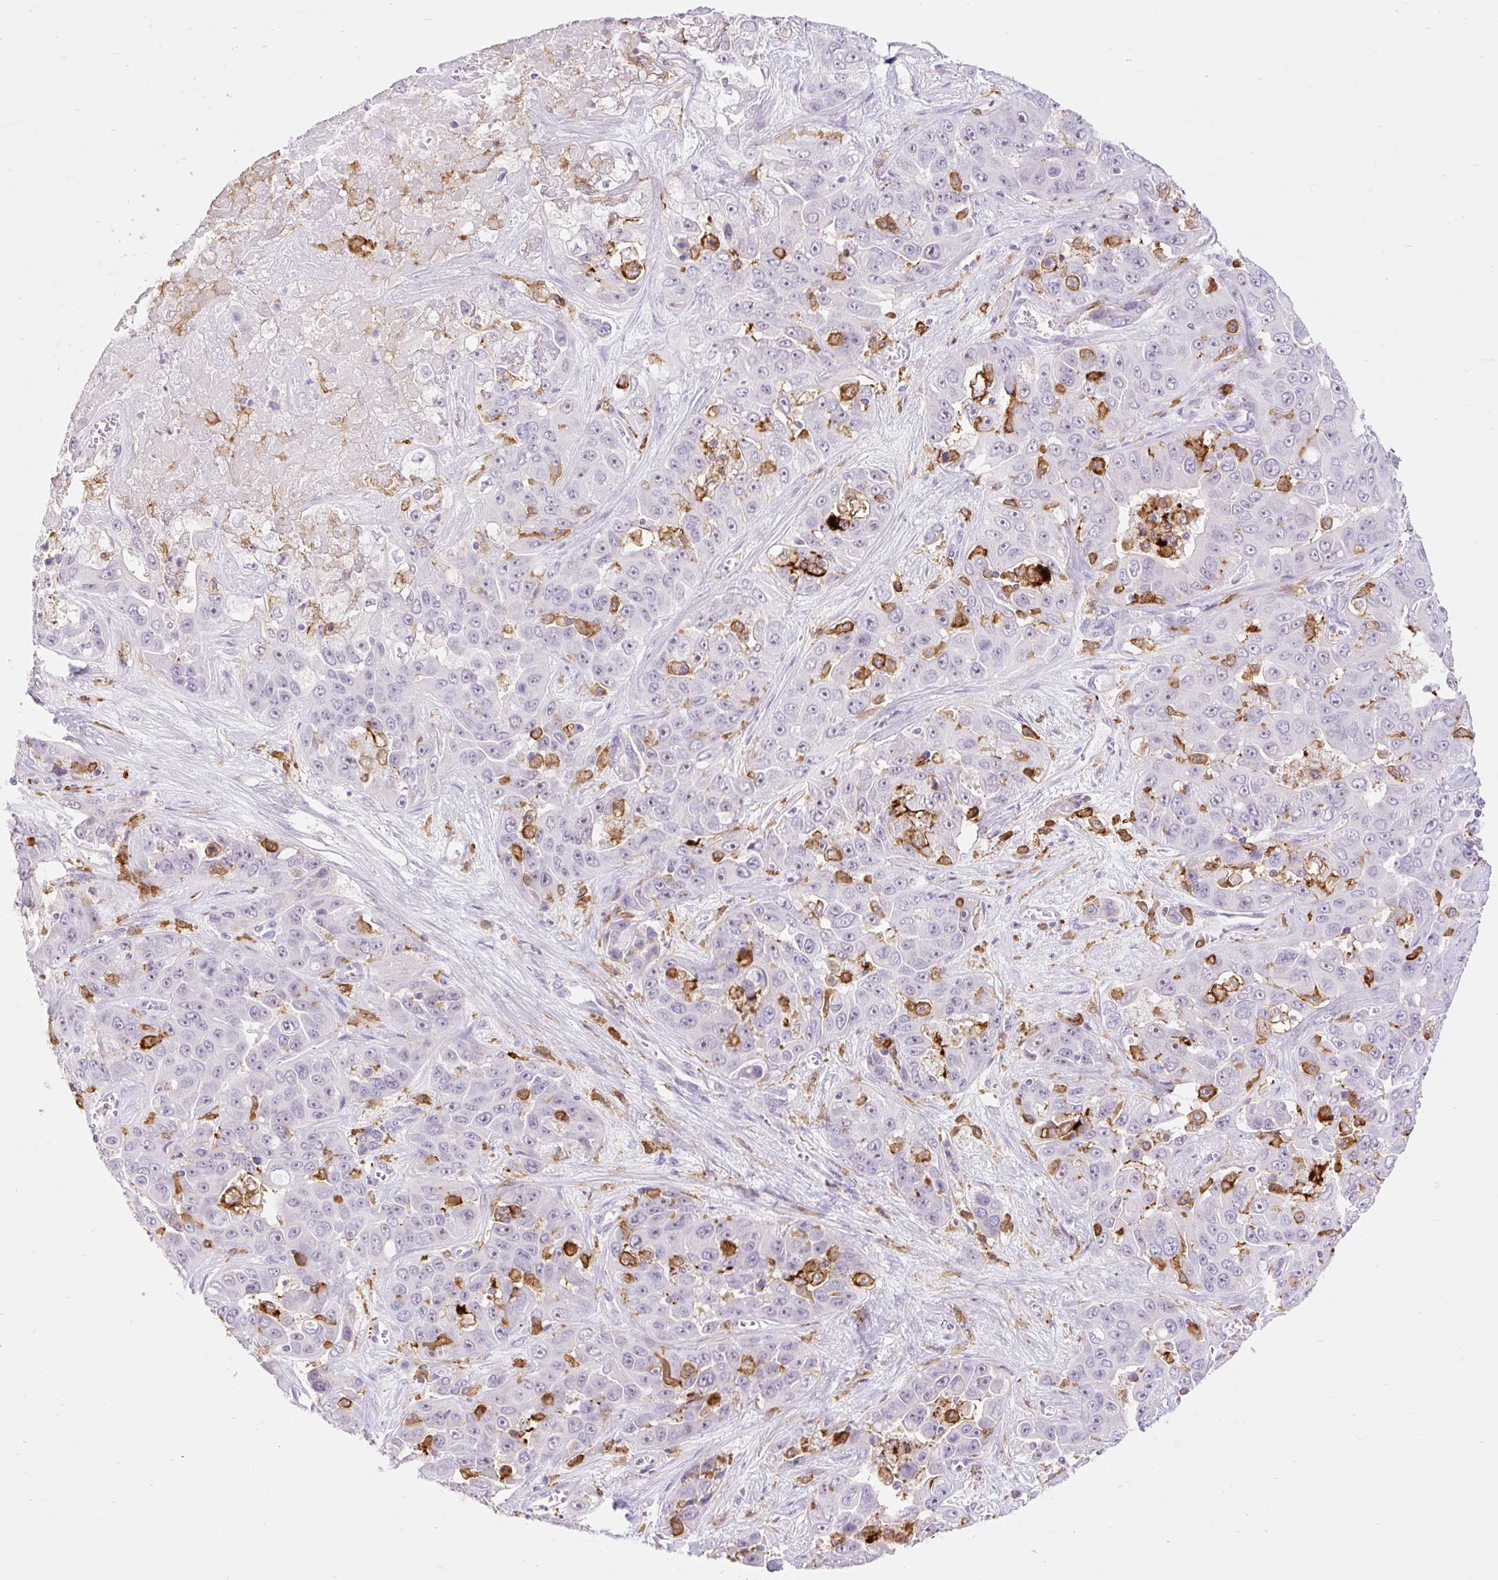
{"staining": {"intensity": "negative", "quantity": "none", "location": "none"}, "tissue": "liver cancer", "cell_type": "Tumor cells", "image_type": "cancer", "snomed": [{"axis": "morphology", "description": "Cholangiocarcinoma"}, {"axis": "topography", "description": "Liver"}], "caption": "Tumor cells are negative for brown protein staining in cholangiocarcinoma (liver).", "gene": "SIGLEC1", "patient": {"sex": "female", "age": 52}}